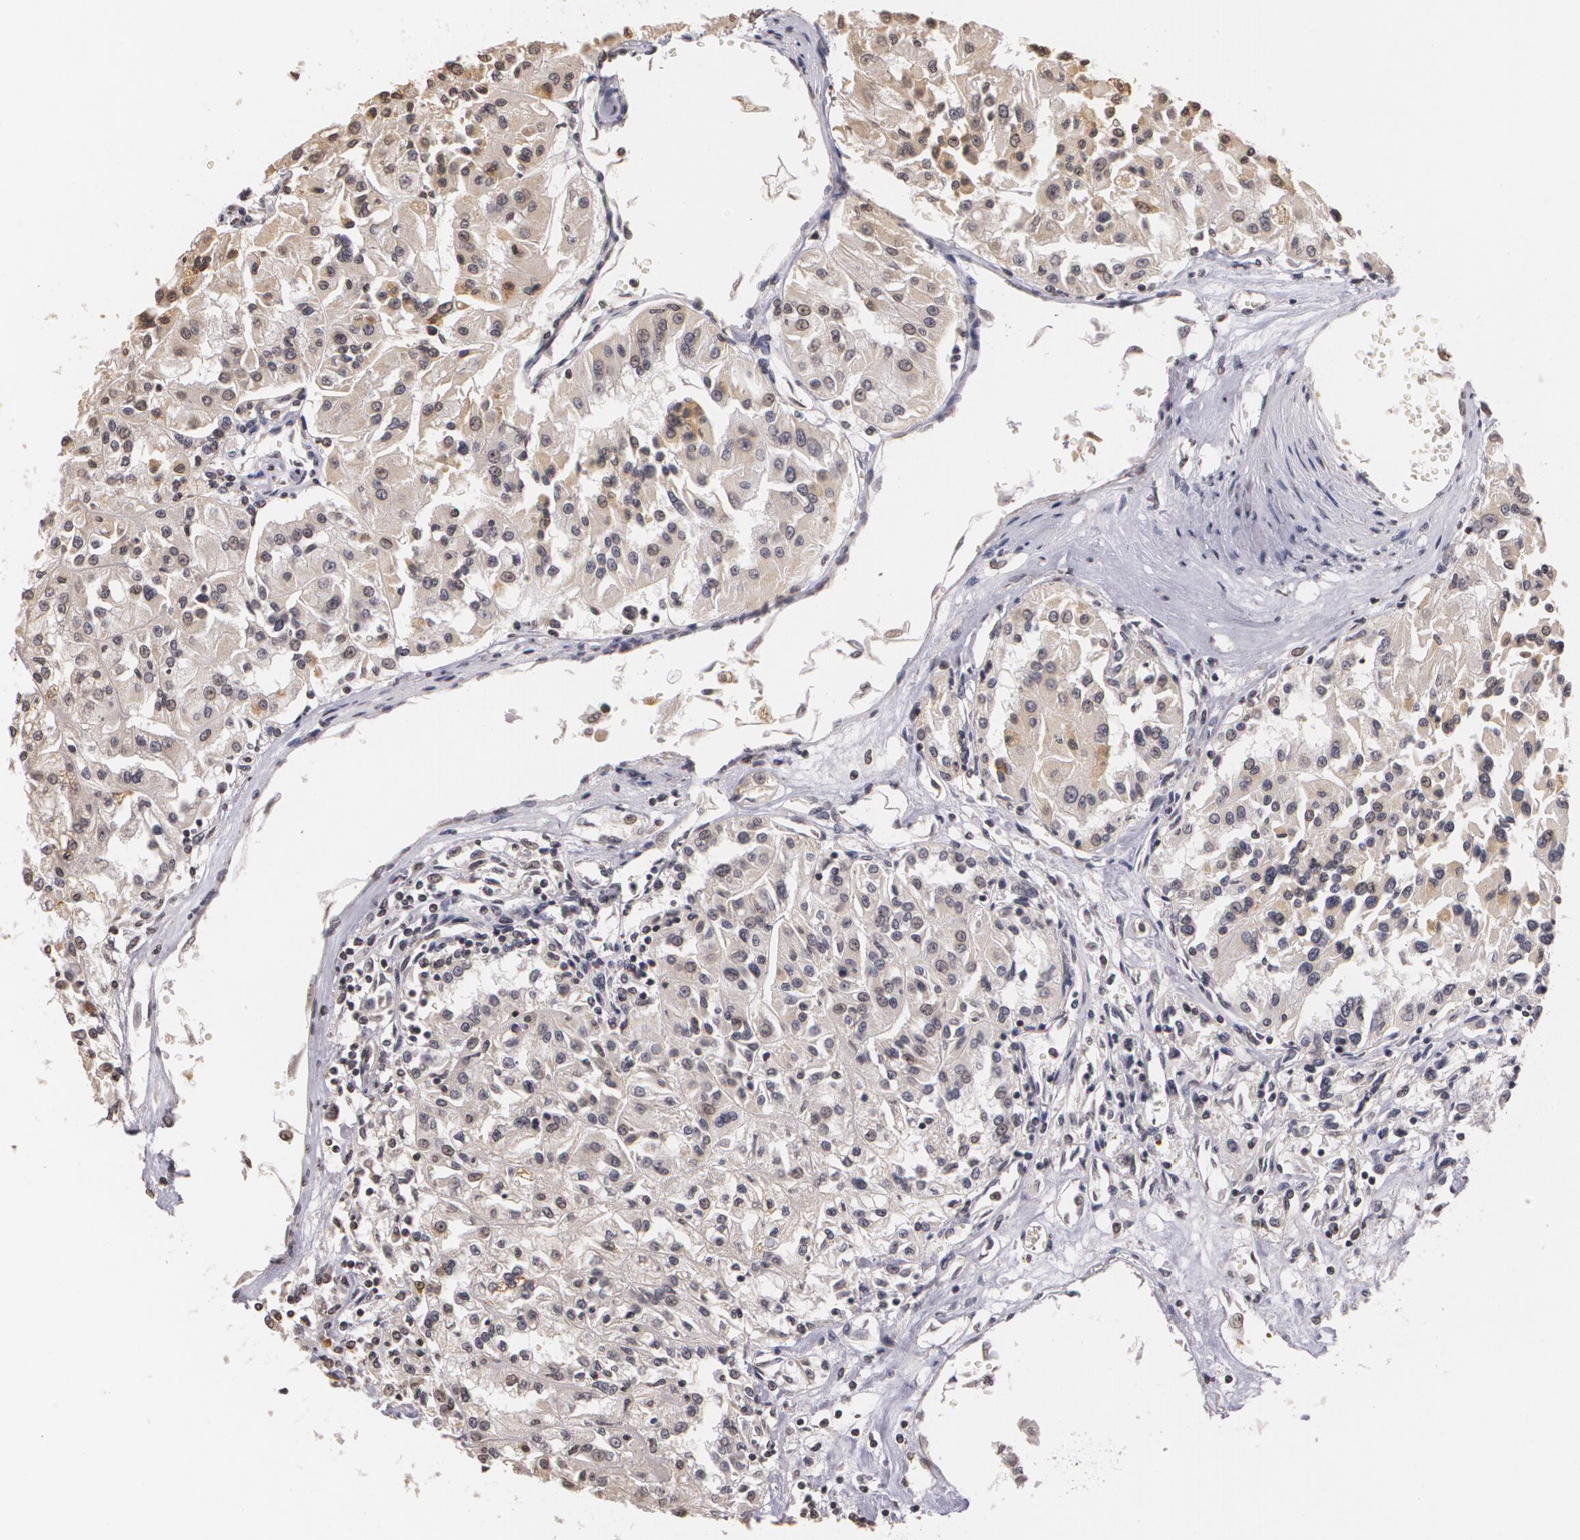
{"staining": {"intensity": "weak", "quantity": "<25%", "location": "cytoplasmic/membranous,nuclear"}, "tissue": "renal cancer", "cell_type": "Tumor cells", "image_type": "cancer", "snomed": [{"axis": "morphology", "description": "Adenocarcinoma, NOS"}, {"axis": "topography", "description": "Kidney"}], "caption": "A photomicrograph of human adenocarcinoma (renal) is negative for staining in tumor cells.", "gene": "THRB", "patient": {"sex": "male", "age": 78}}